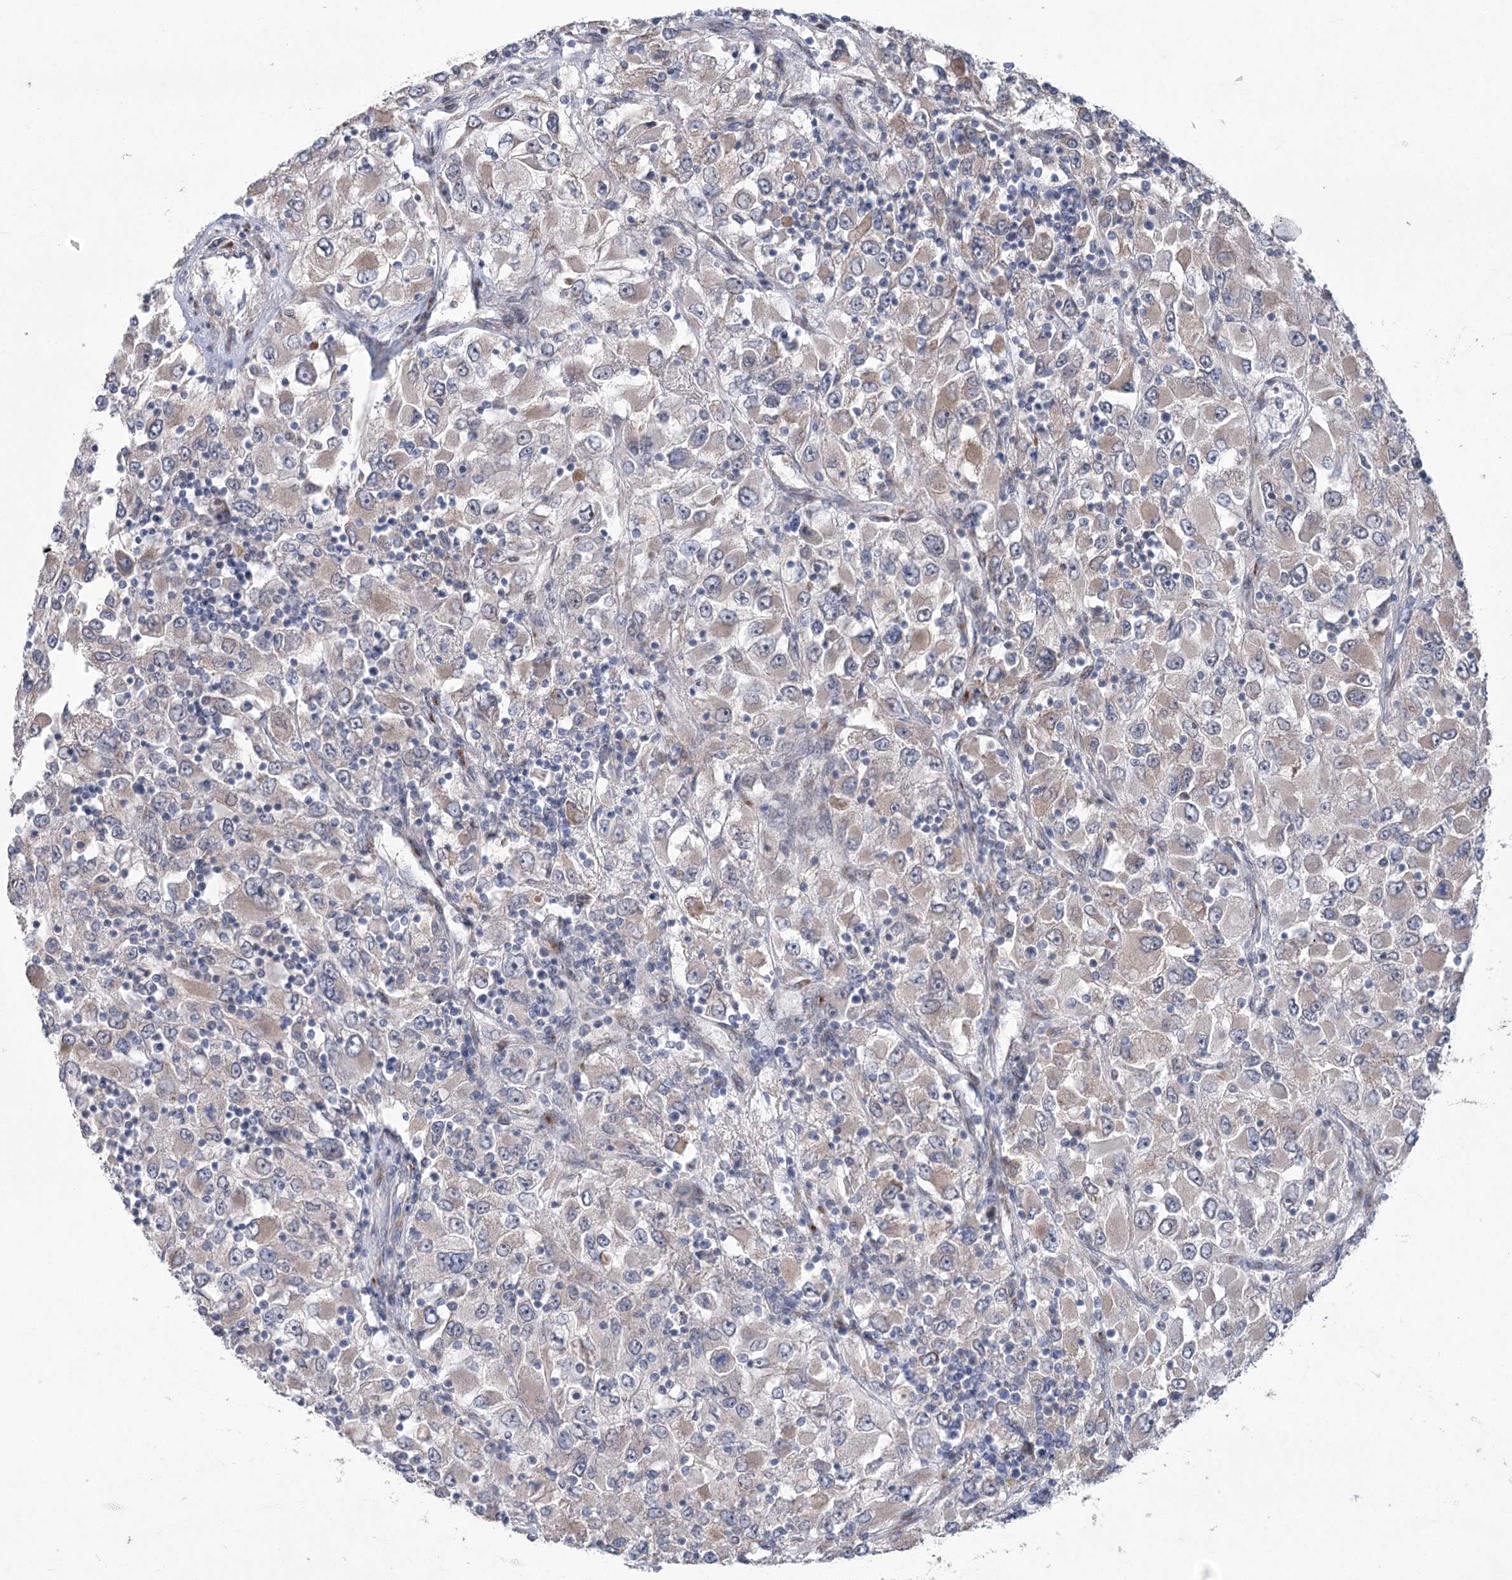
{"staining": {"intensity": "negative", "quantity": "none", "location": "none"}, "tissue": "renal cancer", "cell_type": "Tumor cells", "image_type": "cancer", "snomed": [{"axis": "morphology", "description": "Adenocarcinoma, NOS"}, {"axis": "topography", "description": "Kidney"}], "caption": "High magnification brightfield microscopy of adenocarcinoma (renal) stained with DAB (brown) and counterstained with hematoxylin (blue): tumor cells show no significant staining.", "gene": "GCNT4", "patient": {"sex": "female", "age": 52}}